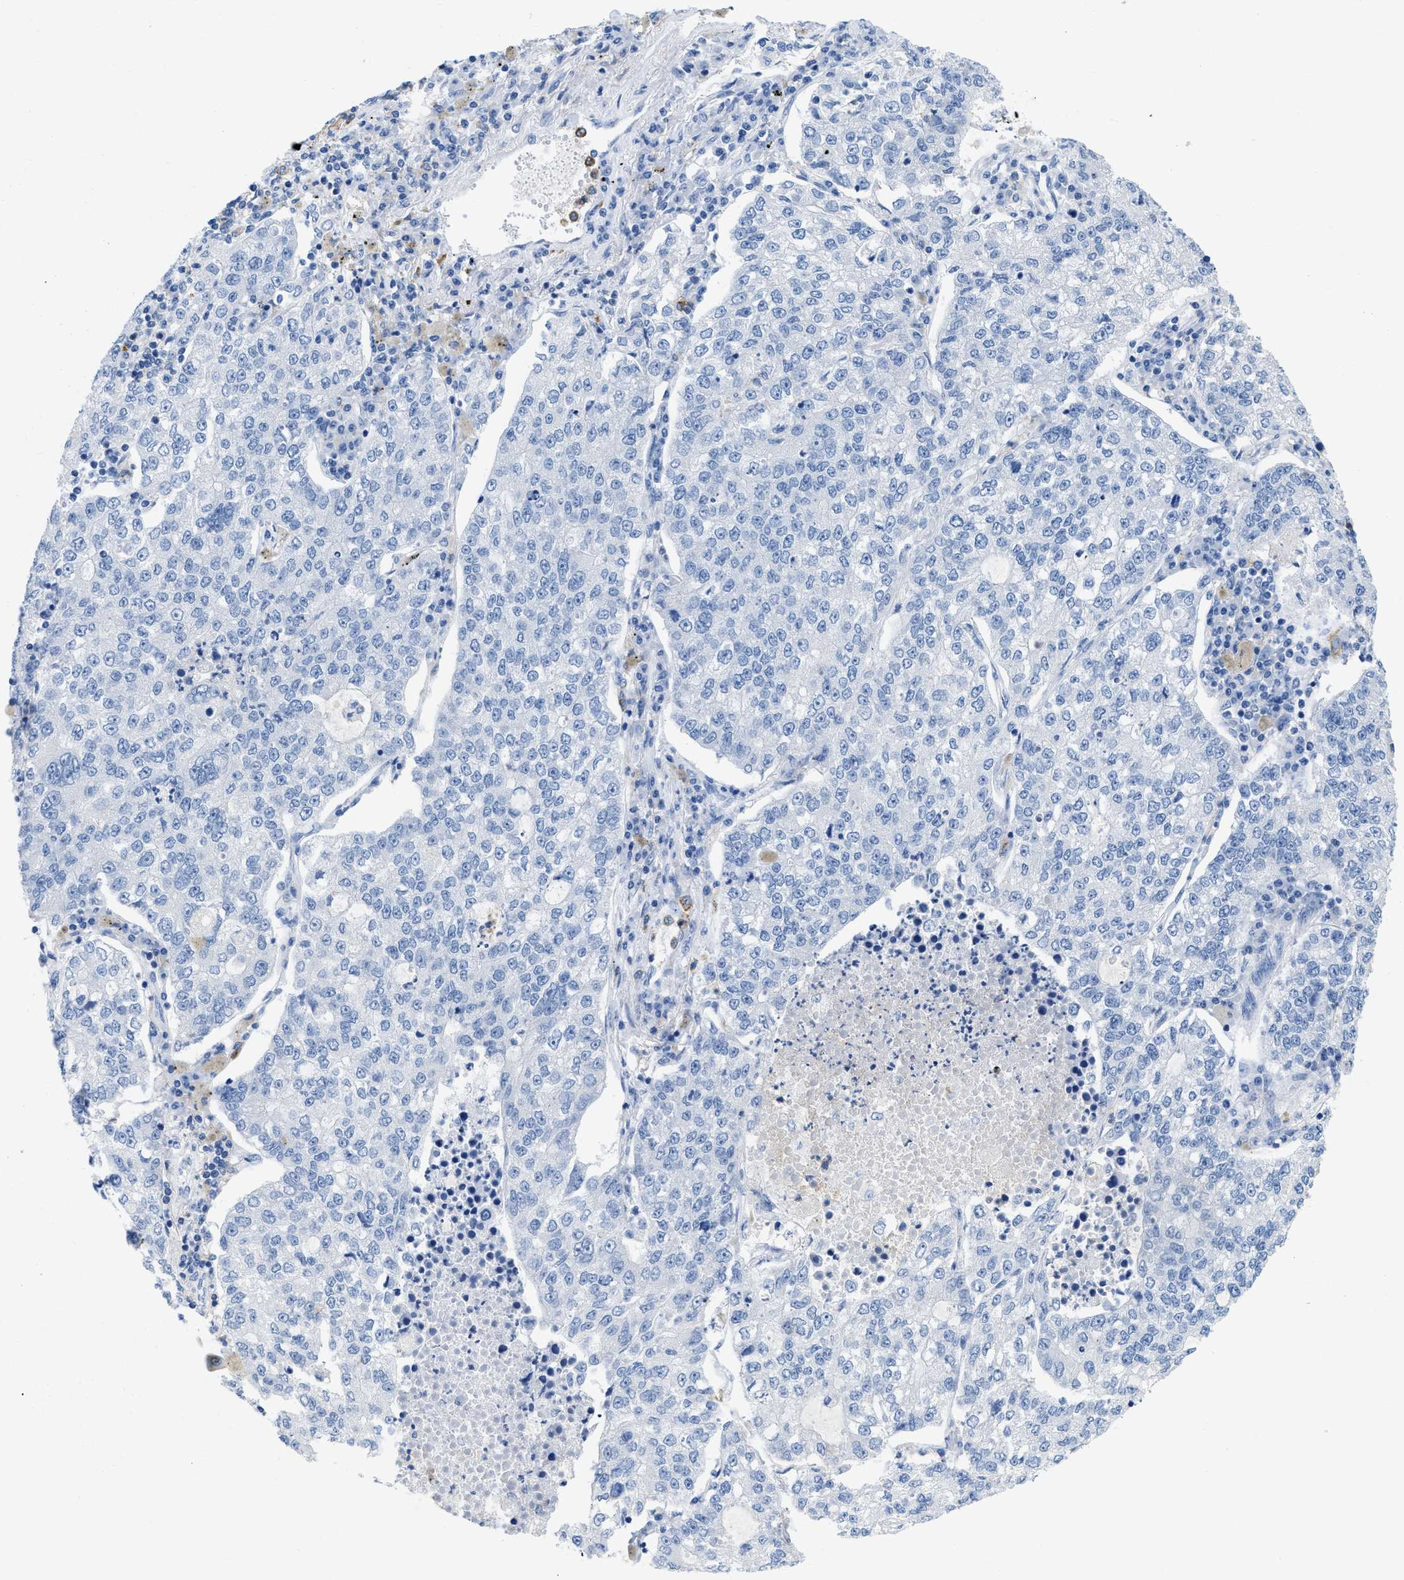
{"staining": {"intensity": "negative", "quantity": "none", "location": "none"}, "tissue": "lung cancer", "cell_type": "Tumor cells", "image_type": "cancer", "snomed": [{"axis": "morphology", "description": "Adenocarcinoma, NOS"}, {"axis": "topography", "description": "Lung"}], "caption": "High magnification brightfield microscopy of adenocarcinoma (lung) stained with DAB (brown) and counterstained with hematoxylin (blue): tumor cells show no significant staining.", "gene": "CR1", "patient": {"sex": "male", "age": 49}}